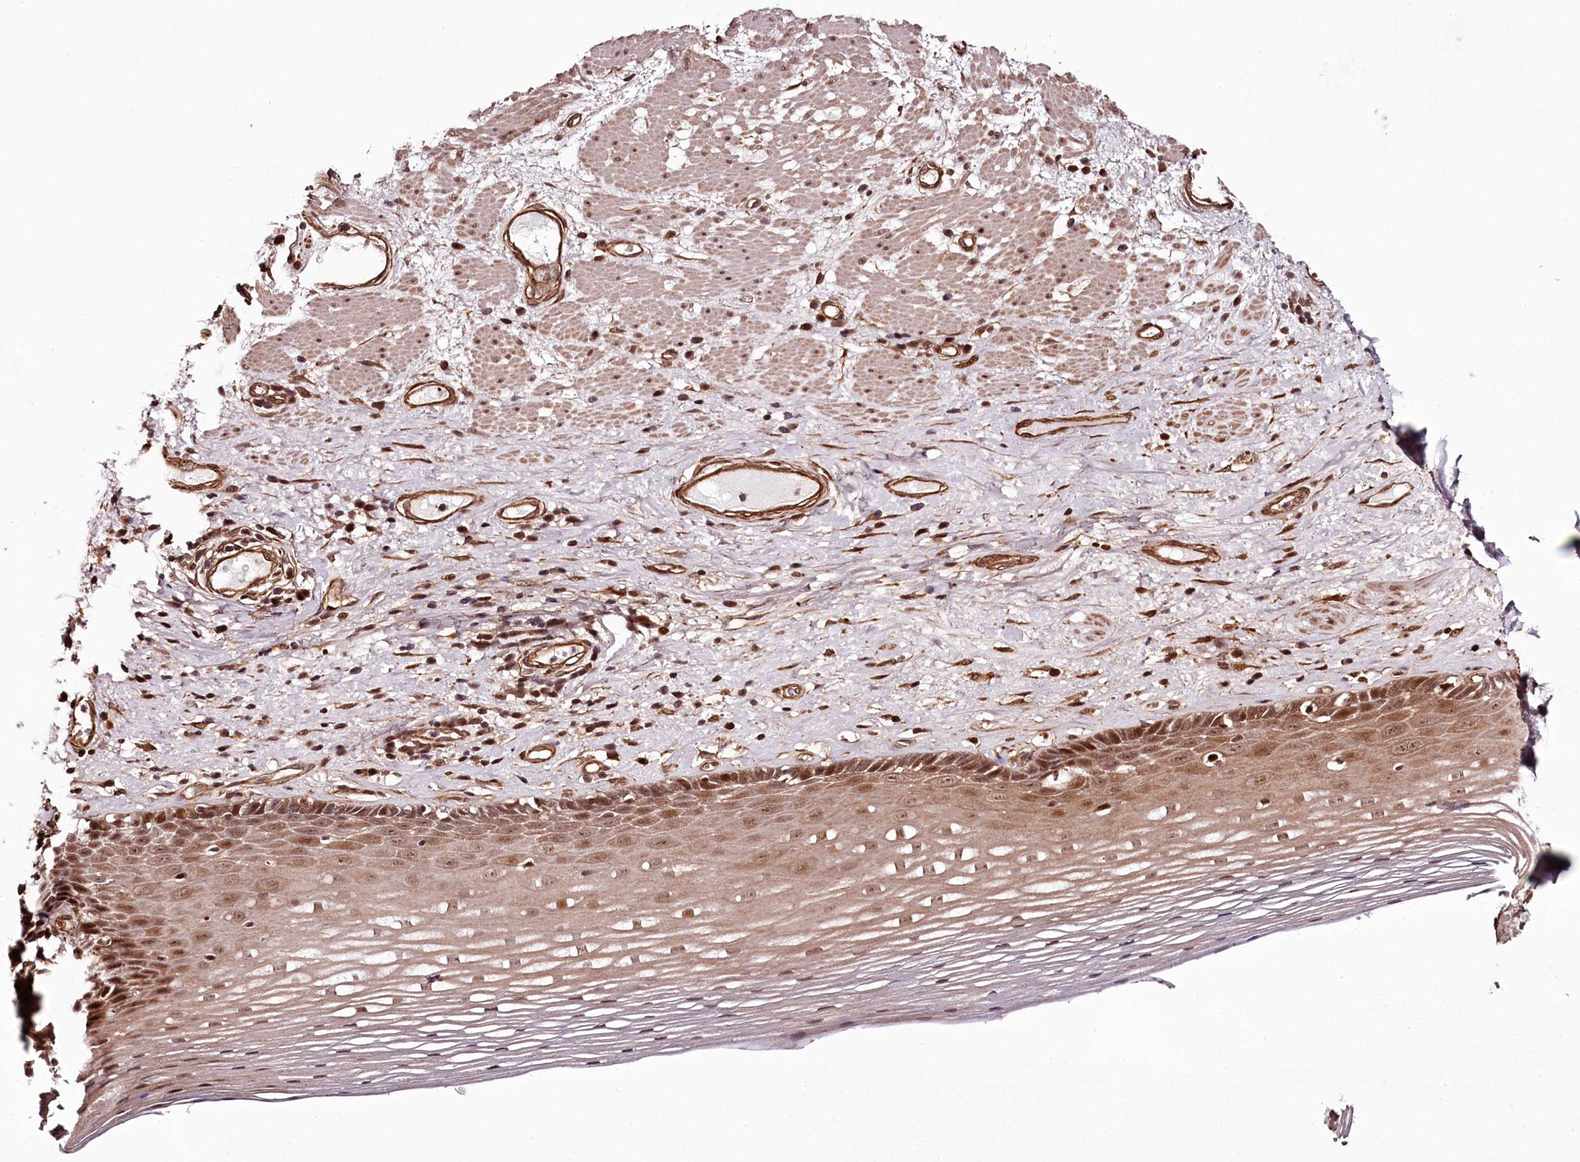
{"staining": {"intensity": "moderate", "quantity": ">75%", "location": "cytoplasmic/membranous,nuclear"}, "tissue": "esophagus", "cell_type": "Squamous epithelial cells", "image_type": "normal", "snomed": [{"axis": "morphology", "description": "Normal tissue, NOS"}, {"axis": "topography", "description": "Esophagus"}], "caption": "Immunohistochemical staining of normal human esophagus shows >75% levels of moderate cytoplasmic/membranous,nuclear protein staining in about >75% of squamous epithelial cells.", "gene": "TTC33", "patient": {"sex": "male", "age": 62}}